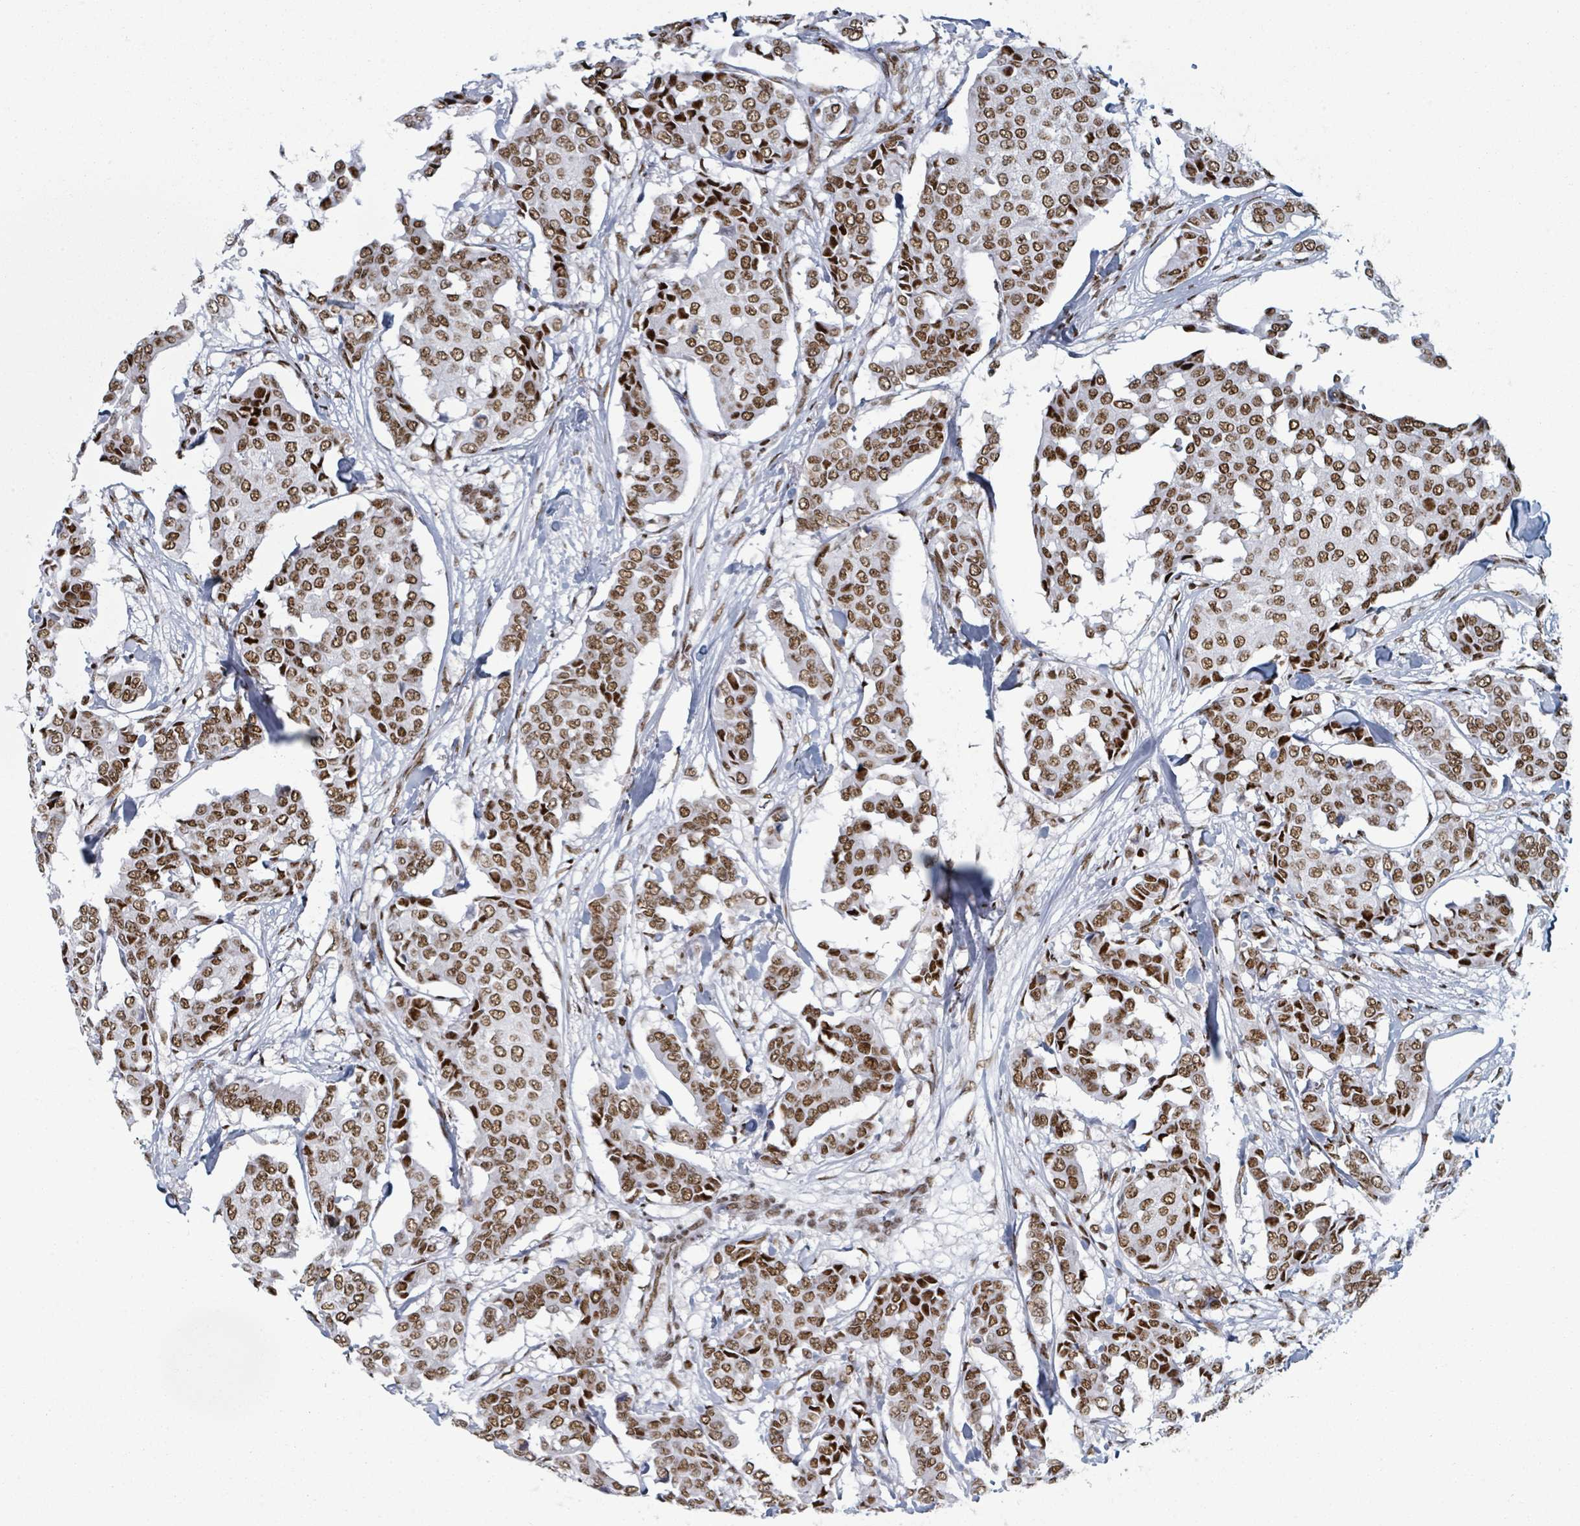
{"staining": {"intensity": "moderate", "quantity": ">75%", "location": "nuclear"}, "tissue": "breast cancer", "cell_type": "Tumor cells", "image_type": "cancer", "snomed": [{"axis": "morphology", "description": "Duct carcinoma"}, {"axis": "topography", "description": "Breast"}], "caption": "High-magnification brightfield microscopy of breast infiltrating ductal carcinoma stained with DAB (brown) and counterstained with hematoxylin (blue). tumor cells exhibit moderate nuclear staining is identified in approximately>75% of cells.", "gene": "DHX16", "patient": {"sex": "female", "age": 75}}